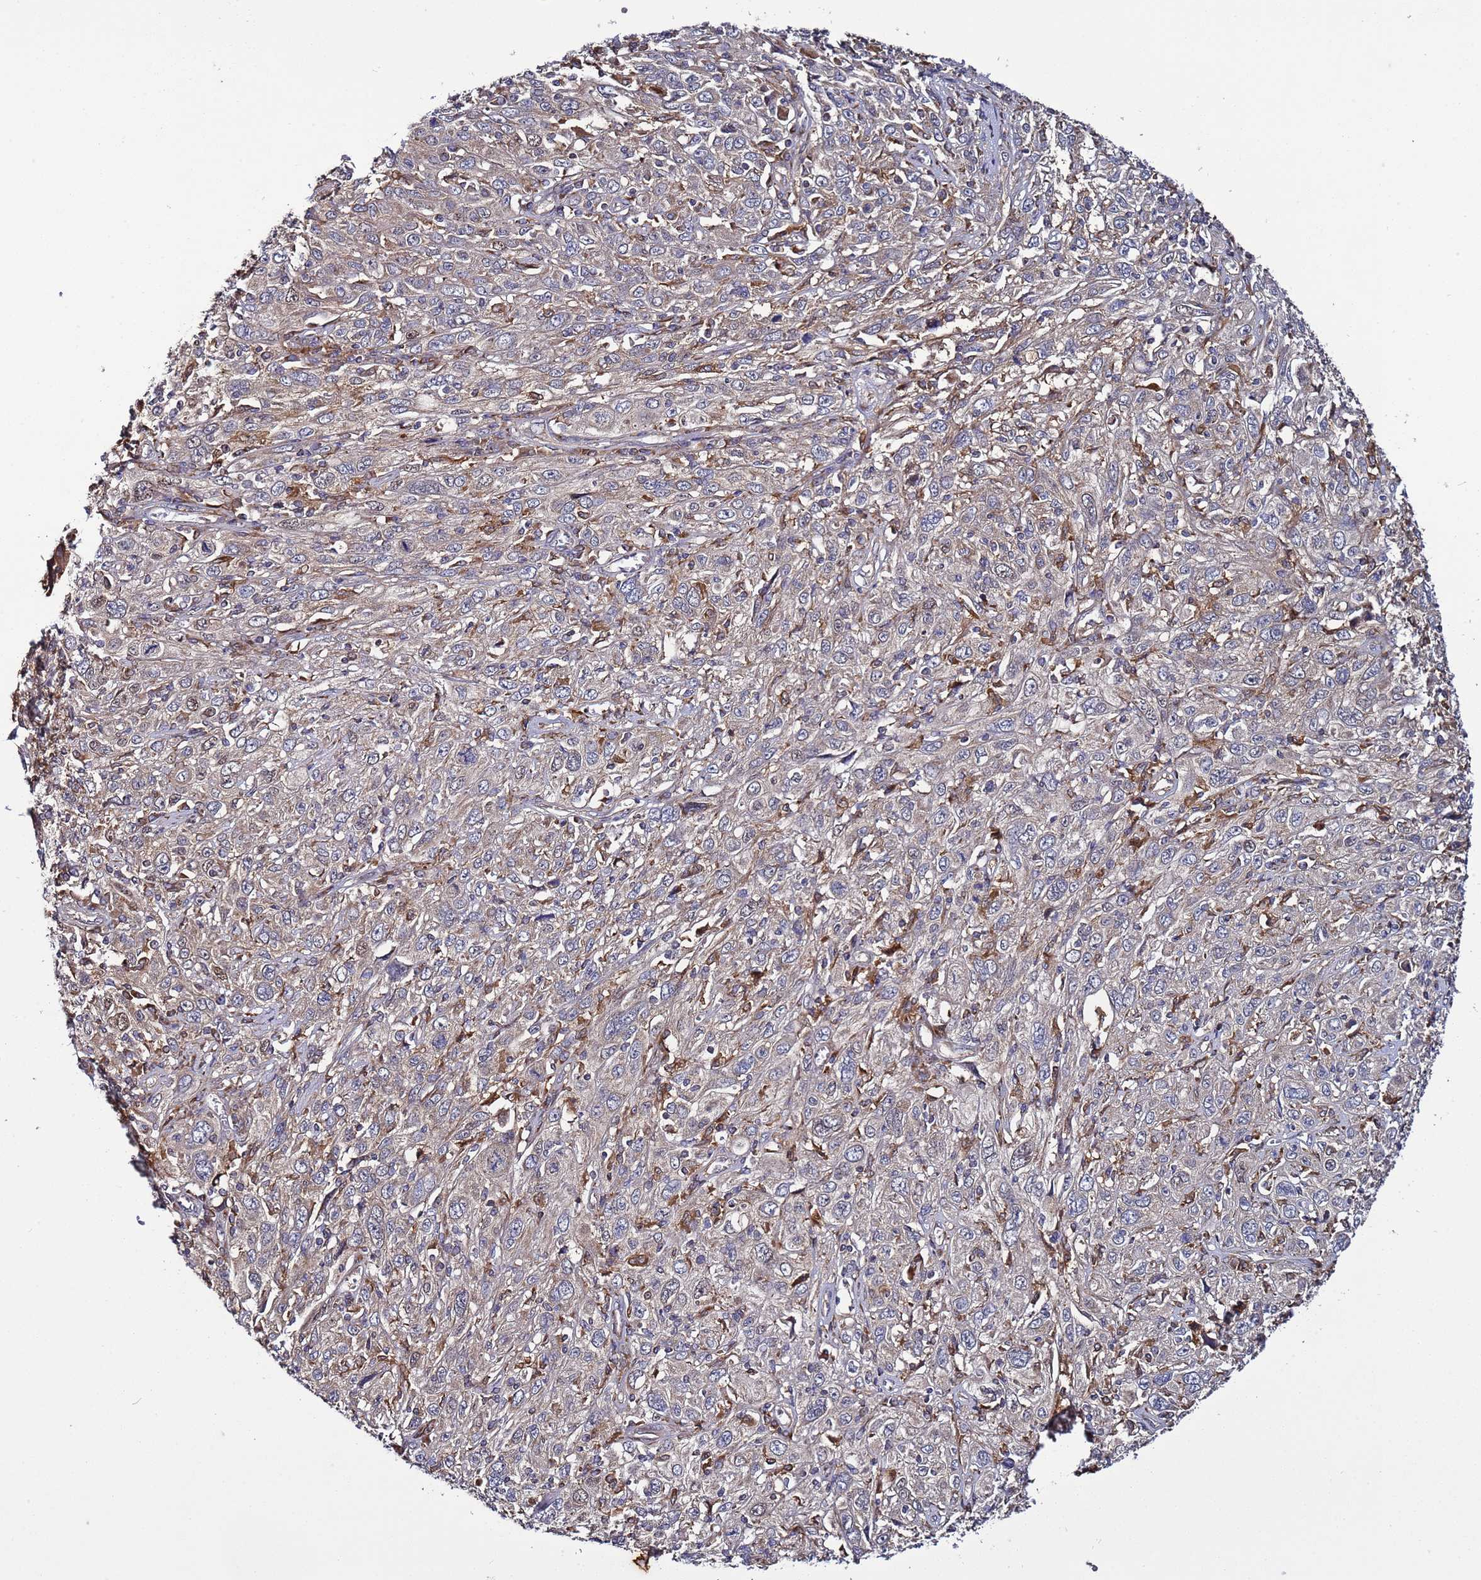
{"staining": {"intensity": "weak", "quantity": "25%-75%", "location": "cytoplasmic/membranous"}, "tissue": "cervical cancer", "cell_type": "Tumor cells", "image_type": "cancer", "snomed": [{"axis": "morphology", "description": "Squamous cell carcinoma, NOS"}, {"axis": "topography", "description": "Cervix"}], "caption": "Tumor cells reveal weak cytoplasmic/membranous staining in about 25%-75% of cells in squamous cell carcinoma (cervical). (DAB (3,3'-diaminobenzidine) IHC with brightfield microscopy, high magnification).", "gene": "TMEM176B", "patient": {"sex": "female", "age": 46}}